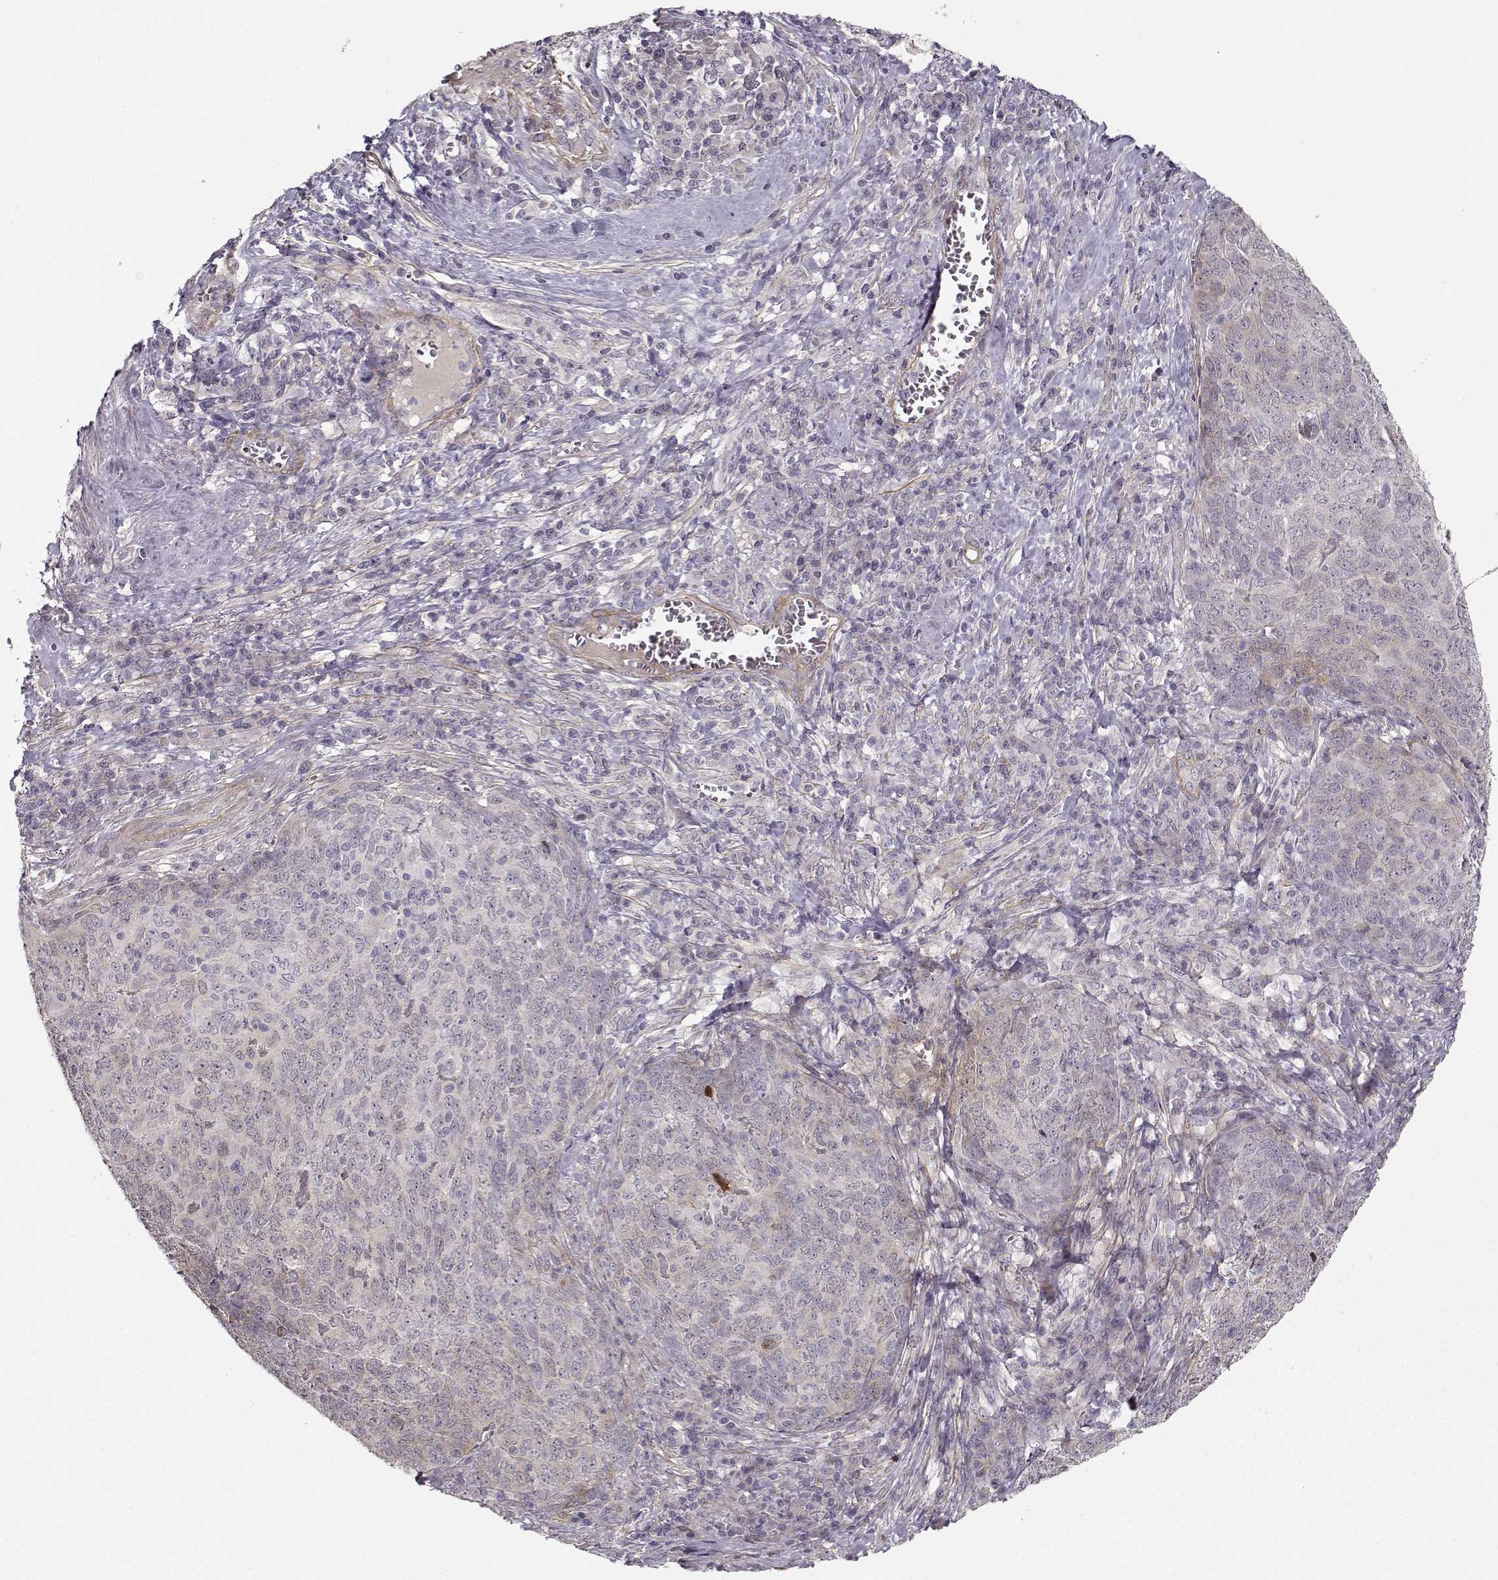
{"staining": {"intensity": "strong", "quantity": "<25%", "location": "cytoplasmic/membranous"}, "tissue": "skin cancer", "cell_type": "Tumor cells", "image_type": "cancer", "snomed": [{"axis": "morphology", "description": "Squamous cell carcinoma, NOS"}, {"axis": "topography", "description": "Skin"}, {"axis": "topography", "description": "Anal"}], "caption": "The immunohistochemical stain labels strong cytoplasmic/membranous positivity in tumor cells of squamous cell carcinoma (skin) tissue.", "gene": "RGS9BP", "patient": {"sex": "female", "age": 51}}